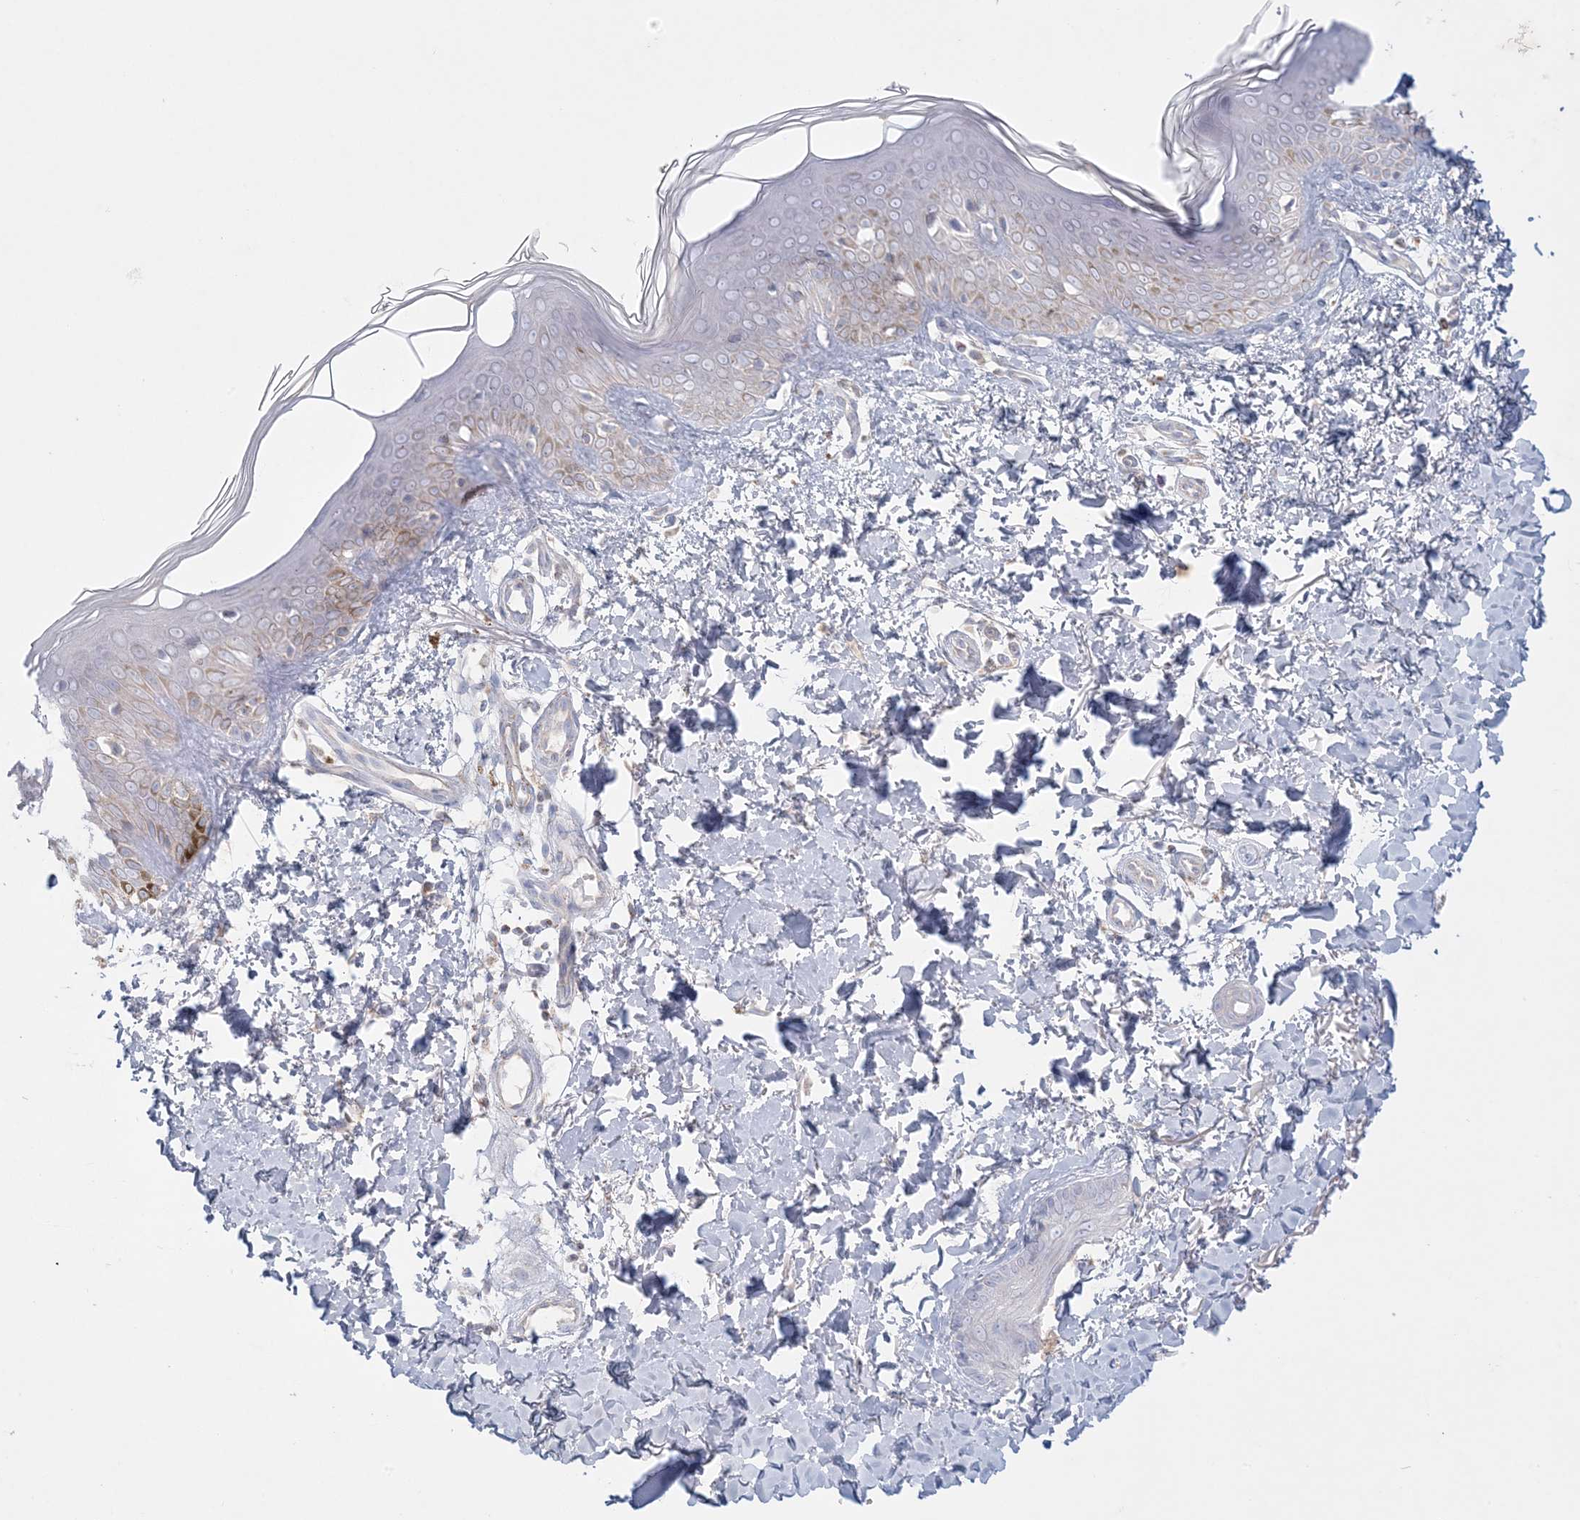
{"staining": {"intensity": "weak", "quantity": "25%-75%", "location": "cytoplasmic/membranous"}, "tissue": "skin", "cell_type": "Fibroblasts", "image_type": "normal", "snomed": [{"axis": "morphology", "description": "Normal tissue, NOS"}, {"axis": "topography", "description": "Skin"}], "caption": "A micrograph showing weak cytoplasmic/membranous expression in about 25%-75% of fibroblasts in normal skin, as visualized by brown immunohistochemical staining.", "gene": "KCTD6", "patient": {"sex": "male", "age": 37}}